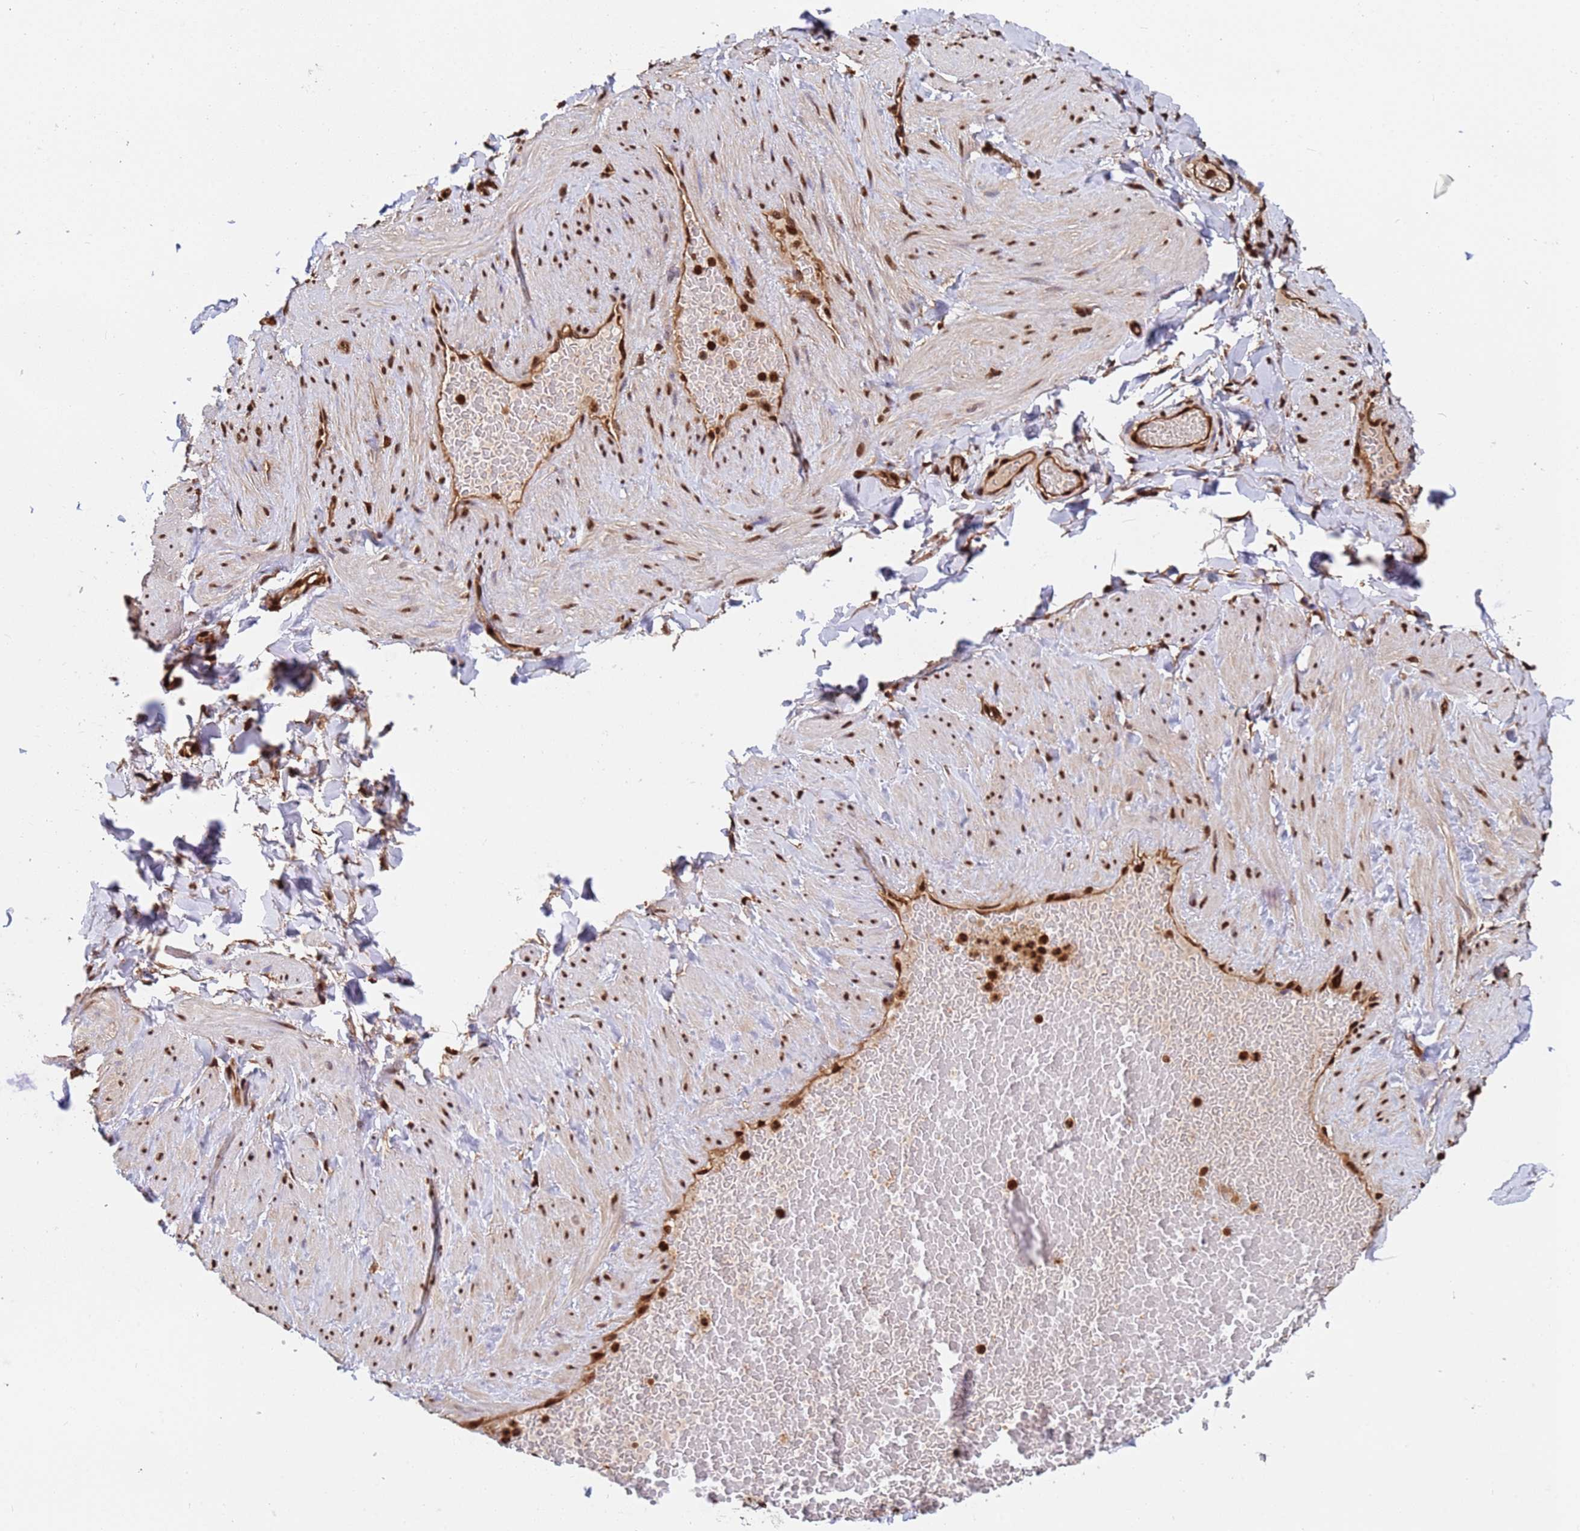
{"staining": {"intensity": "strong", "quantity": "25%-75%", "location": "cytoplasmic/membranous,nuclear"}, "tissue": "adipose tissue", "cell_type": "Adipocytes", "image_type": "normal", "snomed": [{"axis": "morphology", "description": "Normal tissue, NOS"}, {"axis": "topography", "description": "Soft tissue"}, {"axis": "topography", "description": "Vascular tissue"}], "caption": "IHC micrograph of benign adipose tissue: adipose tissue stained using immunohistochemistry (IHC) reveals high levels of strong protein expression localized specifically in the cytoplasmic/membranous,nuclear of adipocytes, appearing as a cytoplasmic/membranous,nuclear brown color.", "gene": "SUMO2", "patient": {"sex": "male", "age": 54}}